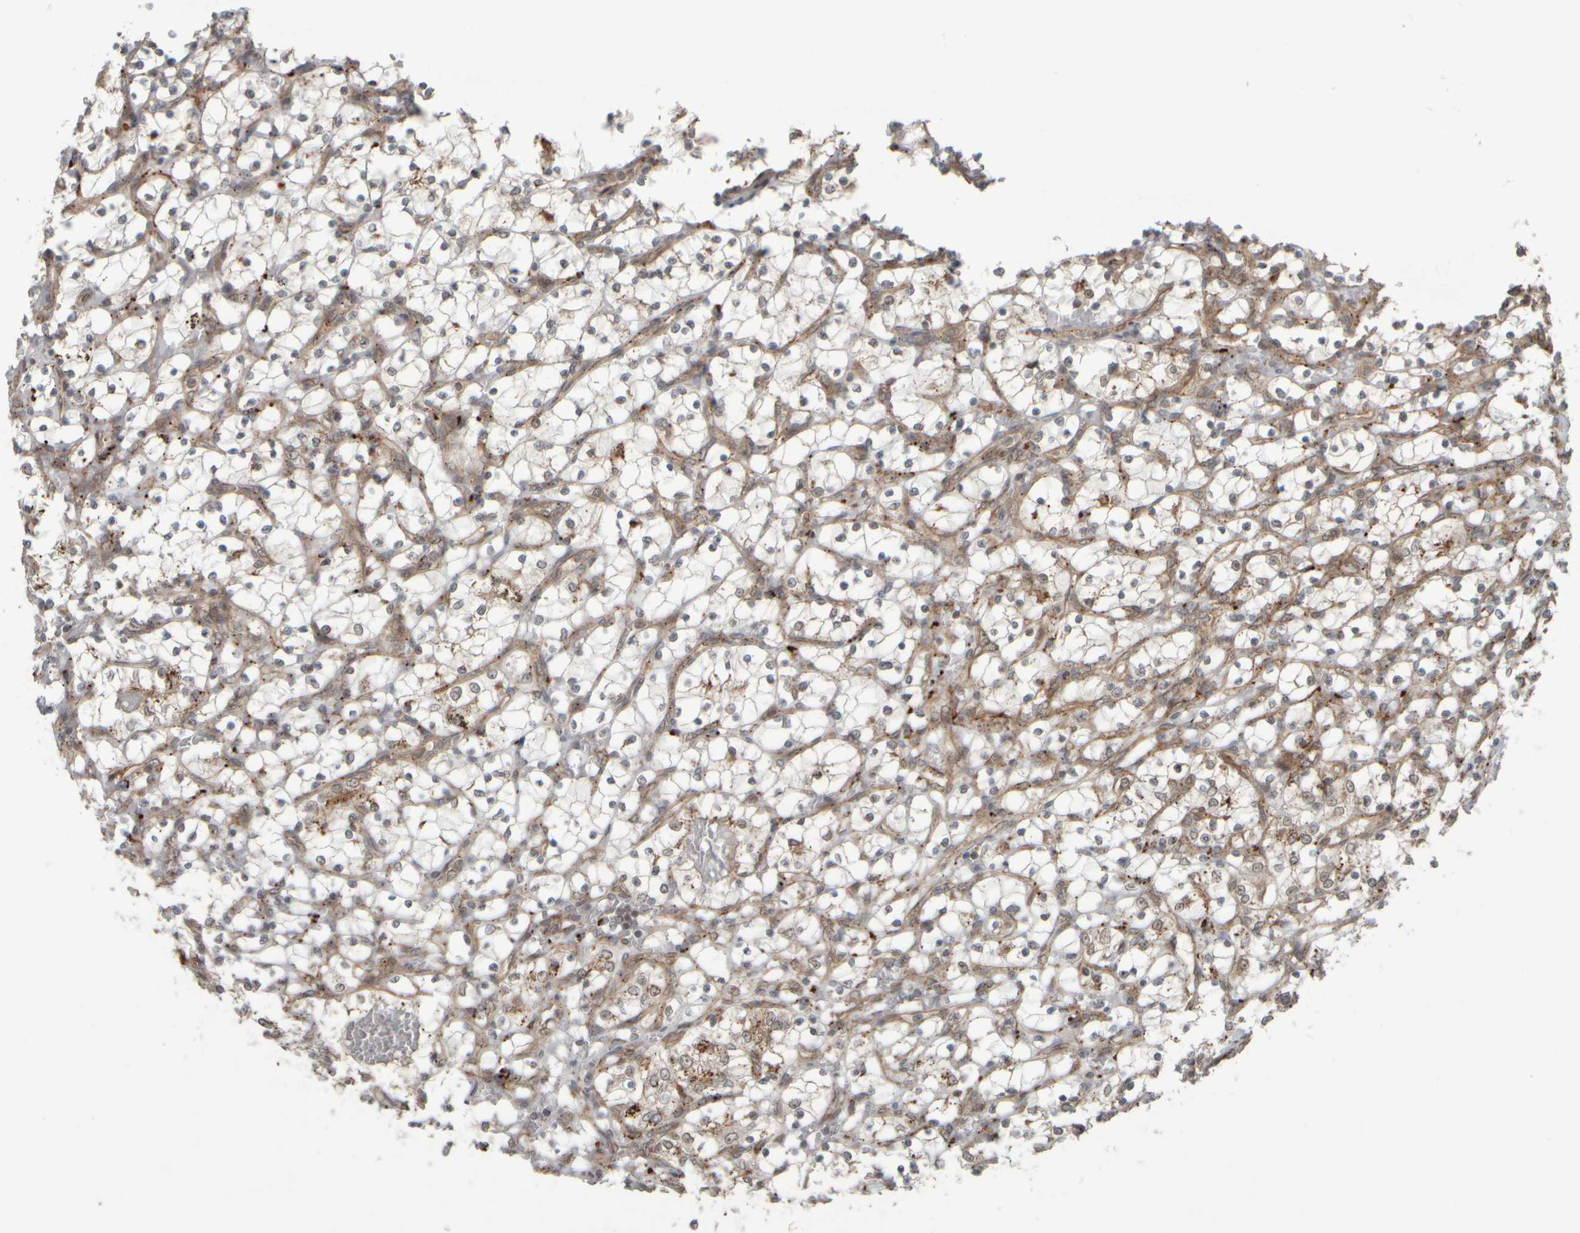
{"staining": {"intensity": "weak", "quantity": "<25%", "location": "cytoplasmic/membranous"}, "tissue": "renal cancer", "cell_type": "Tumor cells", "image_type": "cancer", "snomed": [{"axis": "morphology", "description": "Adenocarcinoma, NOS"}, {"axis": "topography", "description": "Kidney"}], "caption": "This is a micrograph of IHC staining of adenocarcinoma (renal), which shows no staining in tumor cells.", "gene": "GIGYF1", "patient": {"sex": "female", "age": 69}}